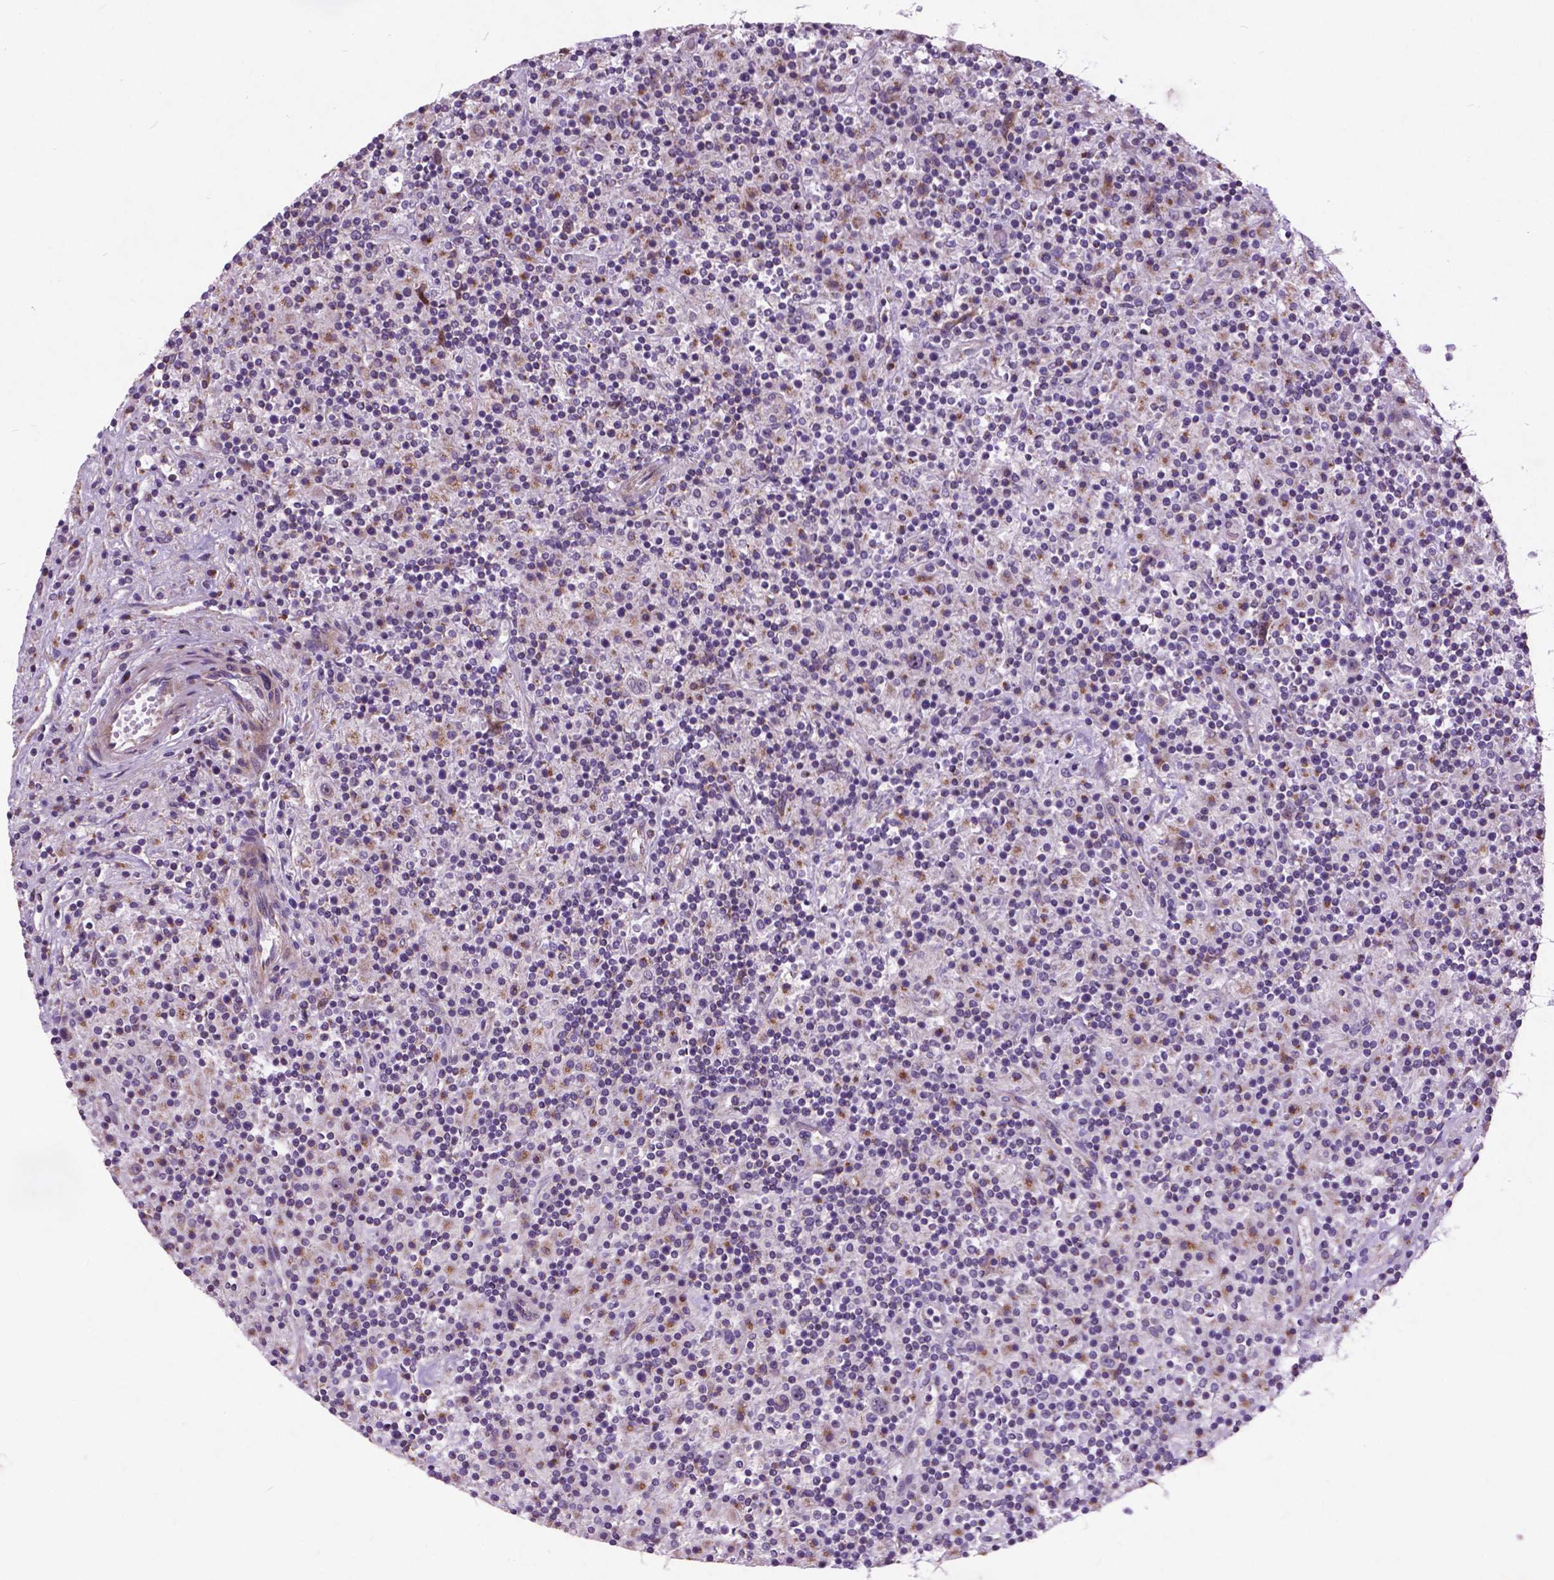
{"staining": {"intensity": "negative", "quantity": "none", "location": "none"}, "tissue": "lymphoma", "cell_type": "Tumor cells", "image_type": "cancer", "snomed": [{"axis": "morphology", "description": "Hodgkin's disease, NOS"}, {"axis": "topography", "description": "Lymph node"}], "caption": "This is an IHC micrograph of human lymphoma. There is no staining in tumor cells.", "gene": "ATG4D", "patient": {"sex": "male", "age": 70}}